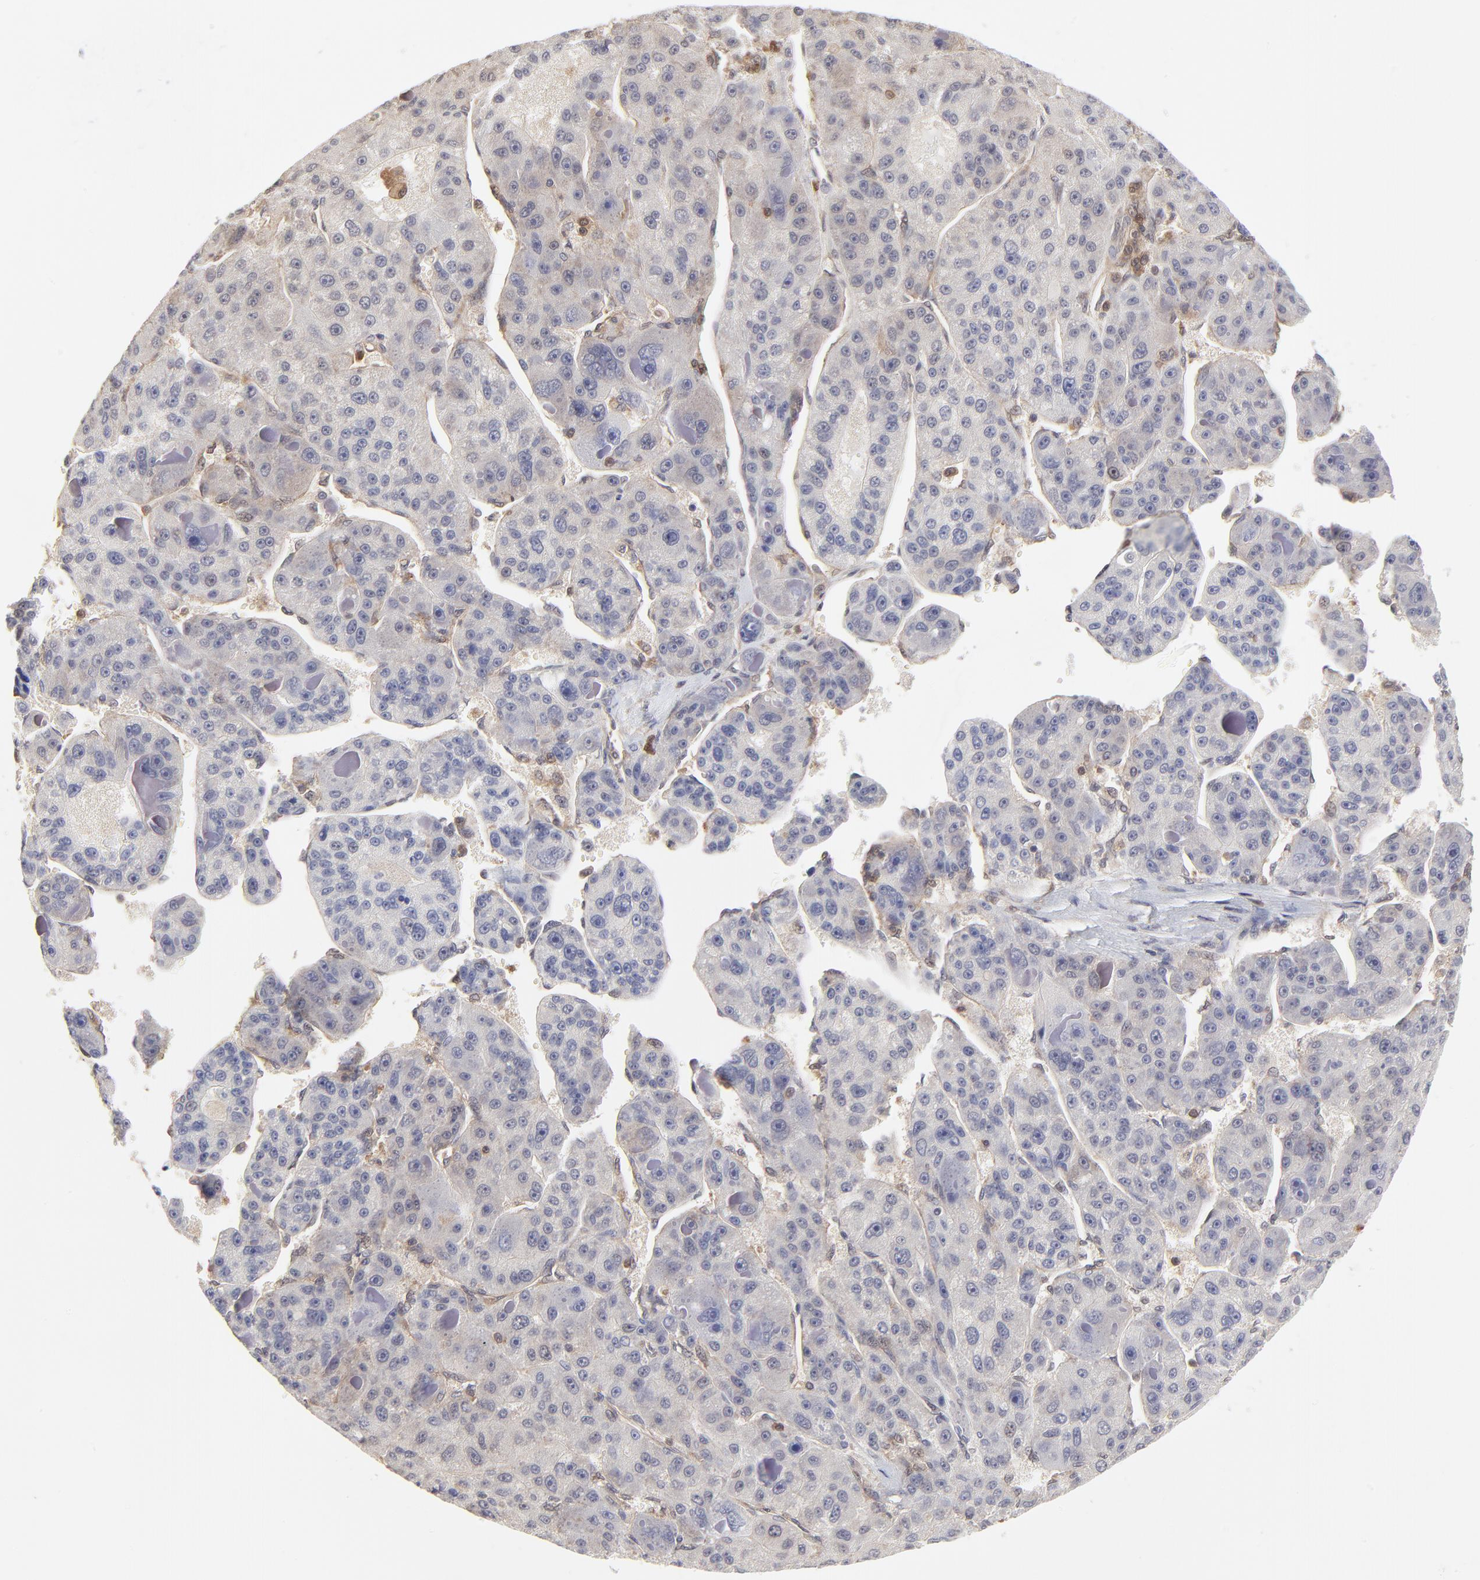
{"staining": {"intensity": "negative", "quantity": "none", "location": "none"}, "tissue": "liver cancer", "cell_type": "Tumor cells", "image_type": "cancer", "snomed": [{"axis": "morphology", "description": "Carcinoma, Hepatocellular, NOS"}, {"axis": "topography", "description": "Liver"}], "caption": "A photomicrograph of liver hepatocellular carcinoma stained for a protein reveals no brown staining in tumor cells. (Immunohistochemistry, brightfield microscopy, high magnification).", "gene": "CASP3", "patient": {"sex": "male", "age": 76}}